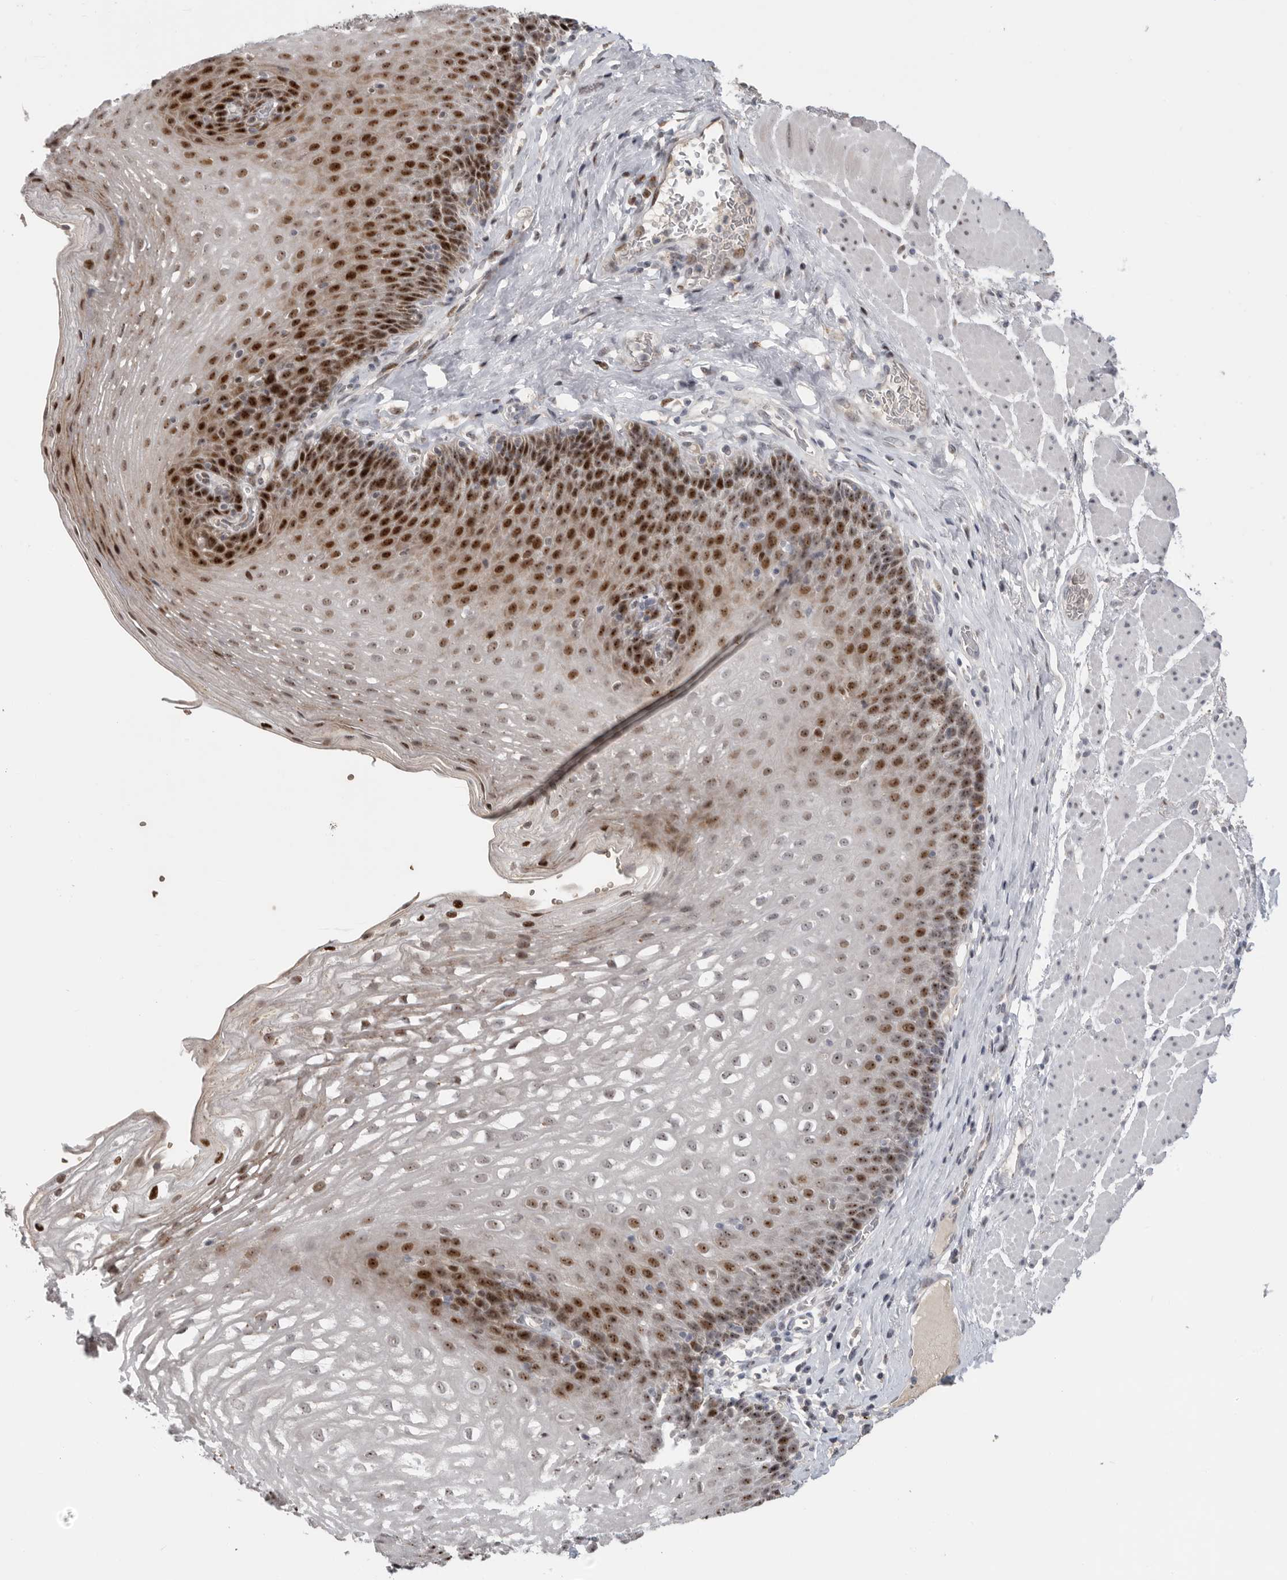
{"staining": {"intensity": "strong", "quantity": "25%-75%", "location": "nuclear"}, "tissue": "esophagus", "cell_type": "Squamous epithelial cells", "image_type": "normal", "snomed": [{"axis": "morphology", "description": "Normal tissue, NOS"}, {"axis": "topography", "description": "Esophagus"}], "caption": "A high-resolution image shows immunohistochemistry (IHC) staining of benign esophagus, which shows strong nuclear staining in approximately 25%-75% of squamous epithelial cells.", "gene": "PCMTD1", "patient": {"sex": "female", "age": 66}}